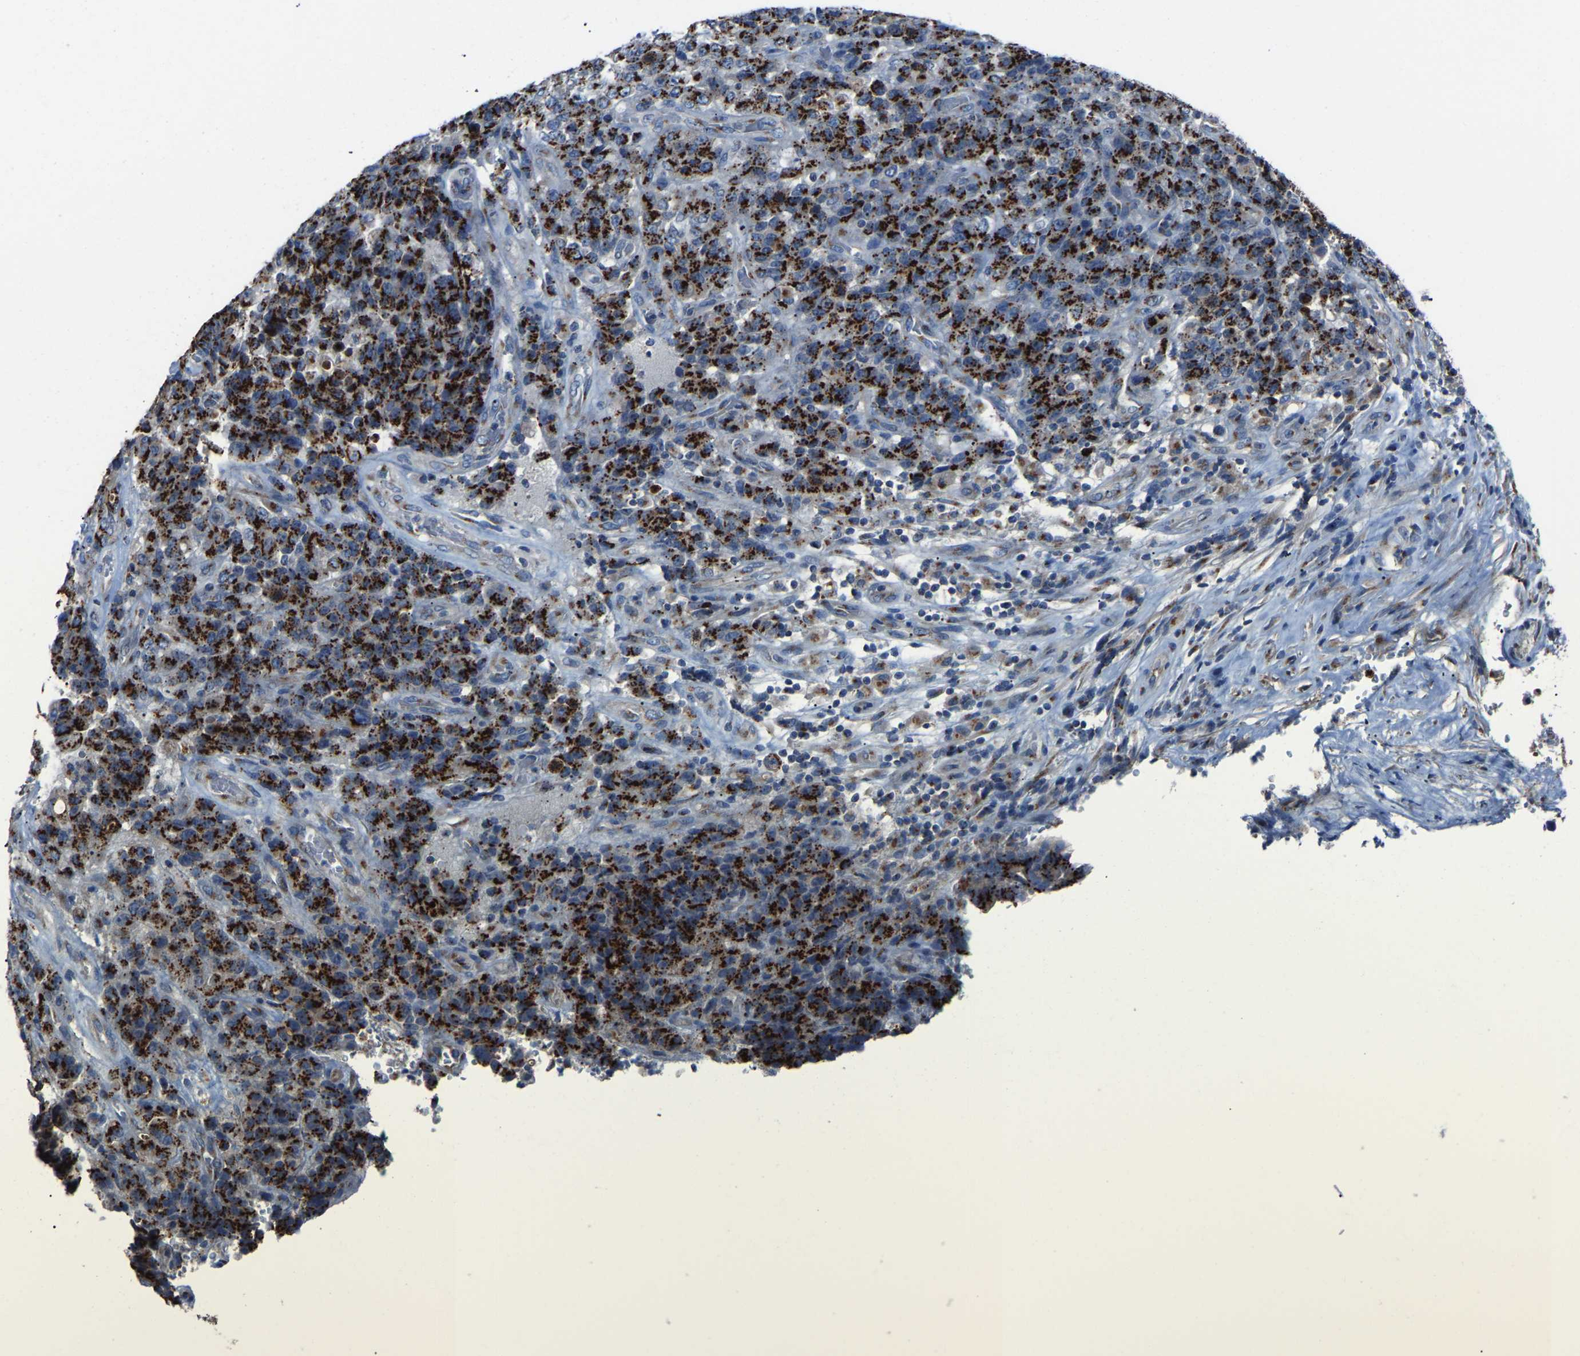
{"staining": {"intensity": "strong", "quantity": ">75%", "location": "cytoplasmic/membranous"}, "tissue": "stomach cancer", "cell_type": "Tumor cells", "image_type": "cancer", "snomed": [{"axis": "morphology", "description": "Adenocarcinoma, NOS"}, {"axis": "topography", "description": "Stomach"}], "caption": "Stomach cancer stained for a protein exhibits strong cytoplasmic/membranous positivity in tumor cells. (DAB (3,3'-diaminobenzidine) IHC, brown staining for protein, blue staining for nuclei).", "gene": "CANT1", "patient": {"sex": "female", "age": 73}}